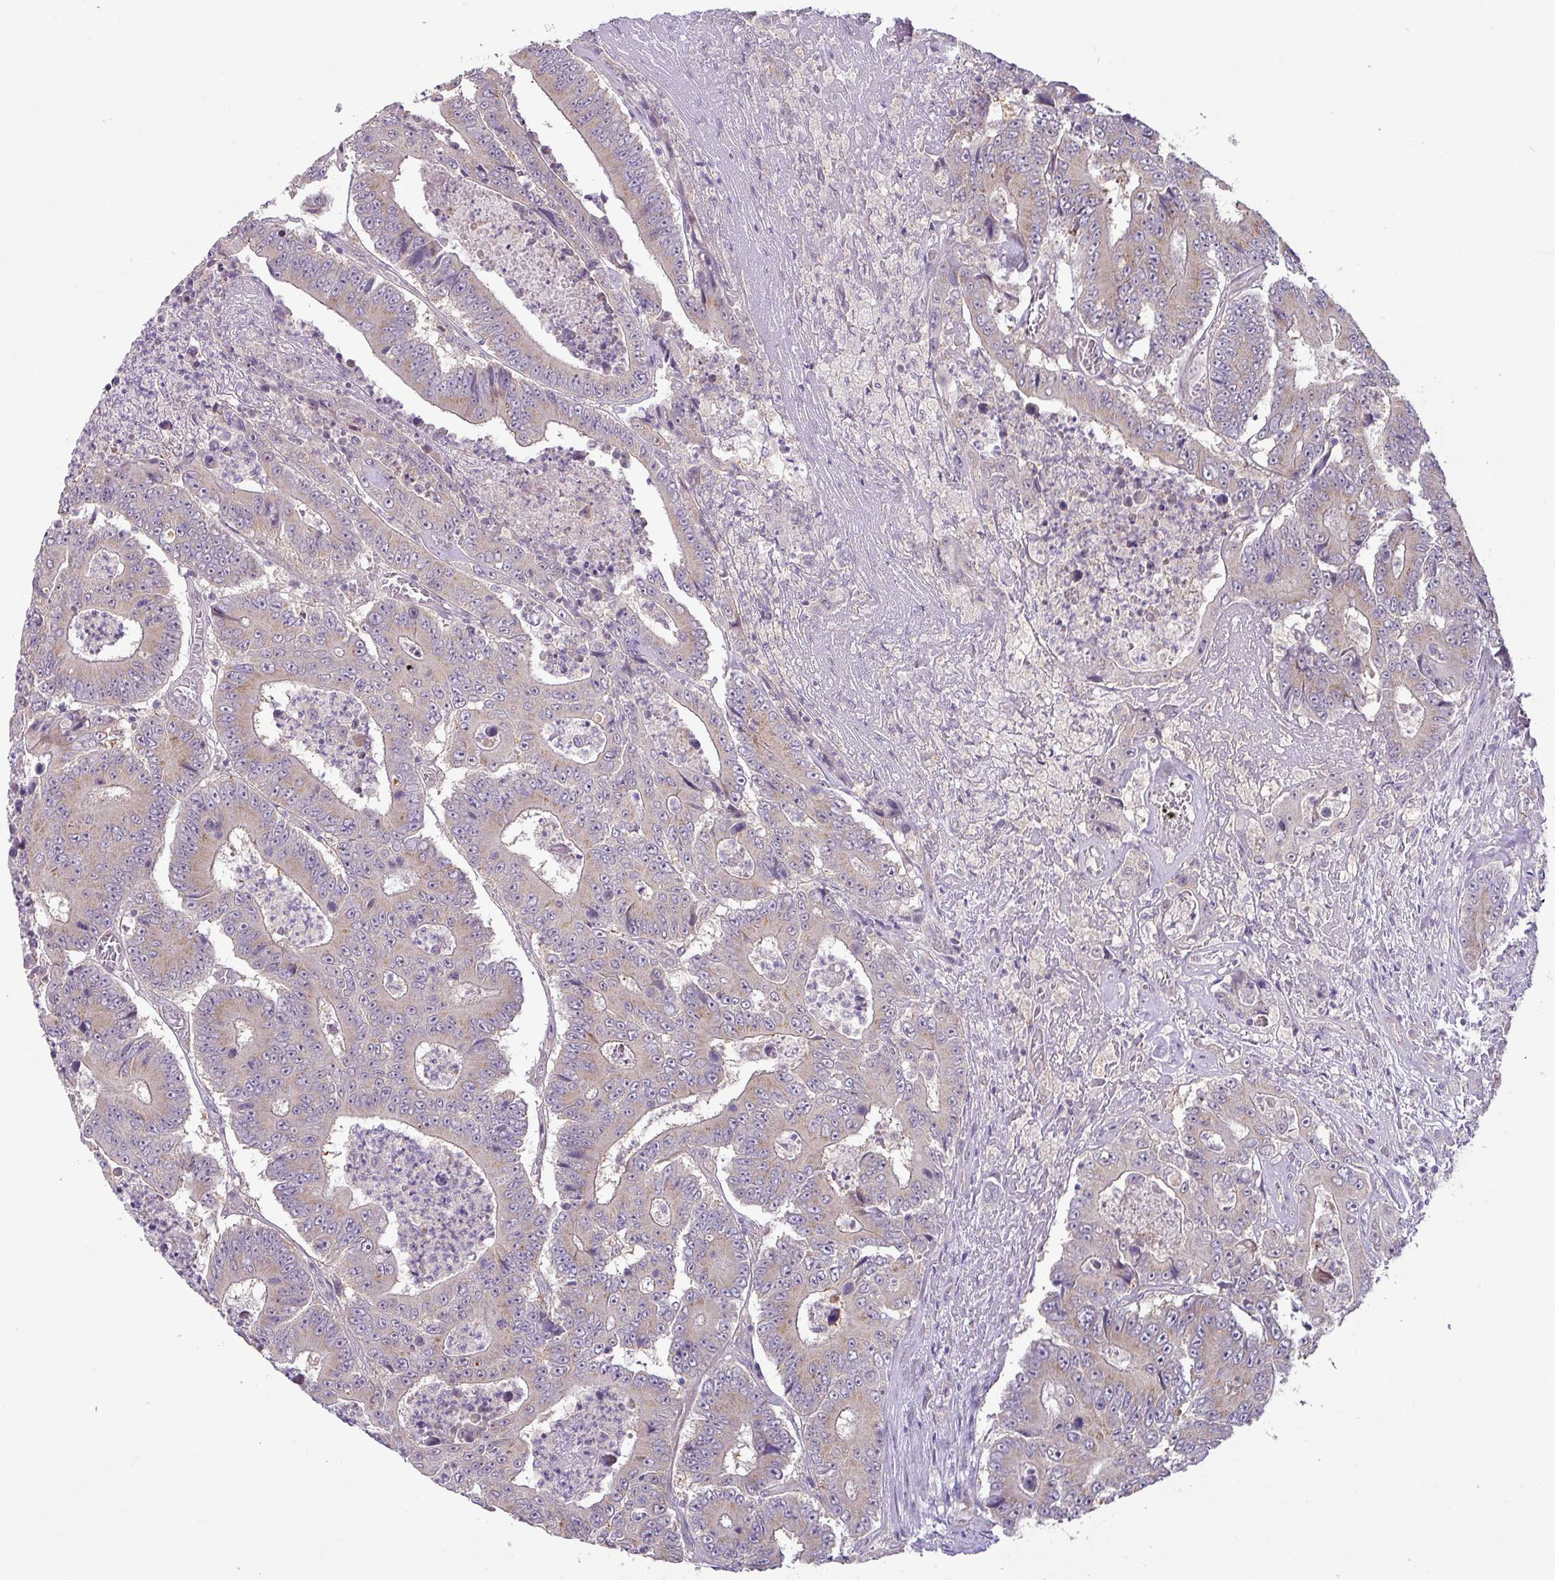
{"staining": {"intensity": "negative", "quantity": "none", "location": "none"}, "tissue": "colorectal cancer", "cell_type": "Tumor cells", "image_type": "cancer", "snomed": [{"axis": "morphology", "description": "Adenocarcinoma, NOS"}, {"axis": "topography", "description": "Colon"}], "caption": "Immunohistochemistry histopathology image of neoplastic tissue: human colorectal cancer (adenocarcinoma) stained with DAB demonstrates no significant protein positivity in tumor cells.", "gene": "GALNT12", "patient": {"sex": "male", "age": 83}}